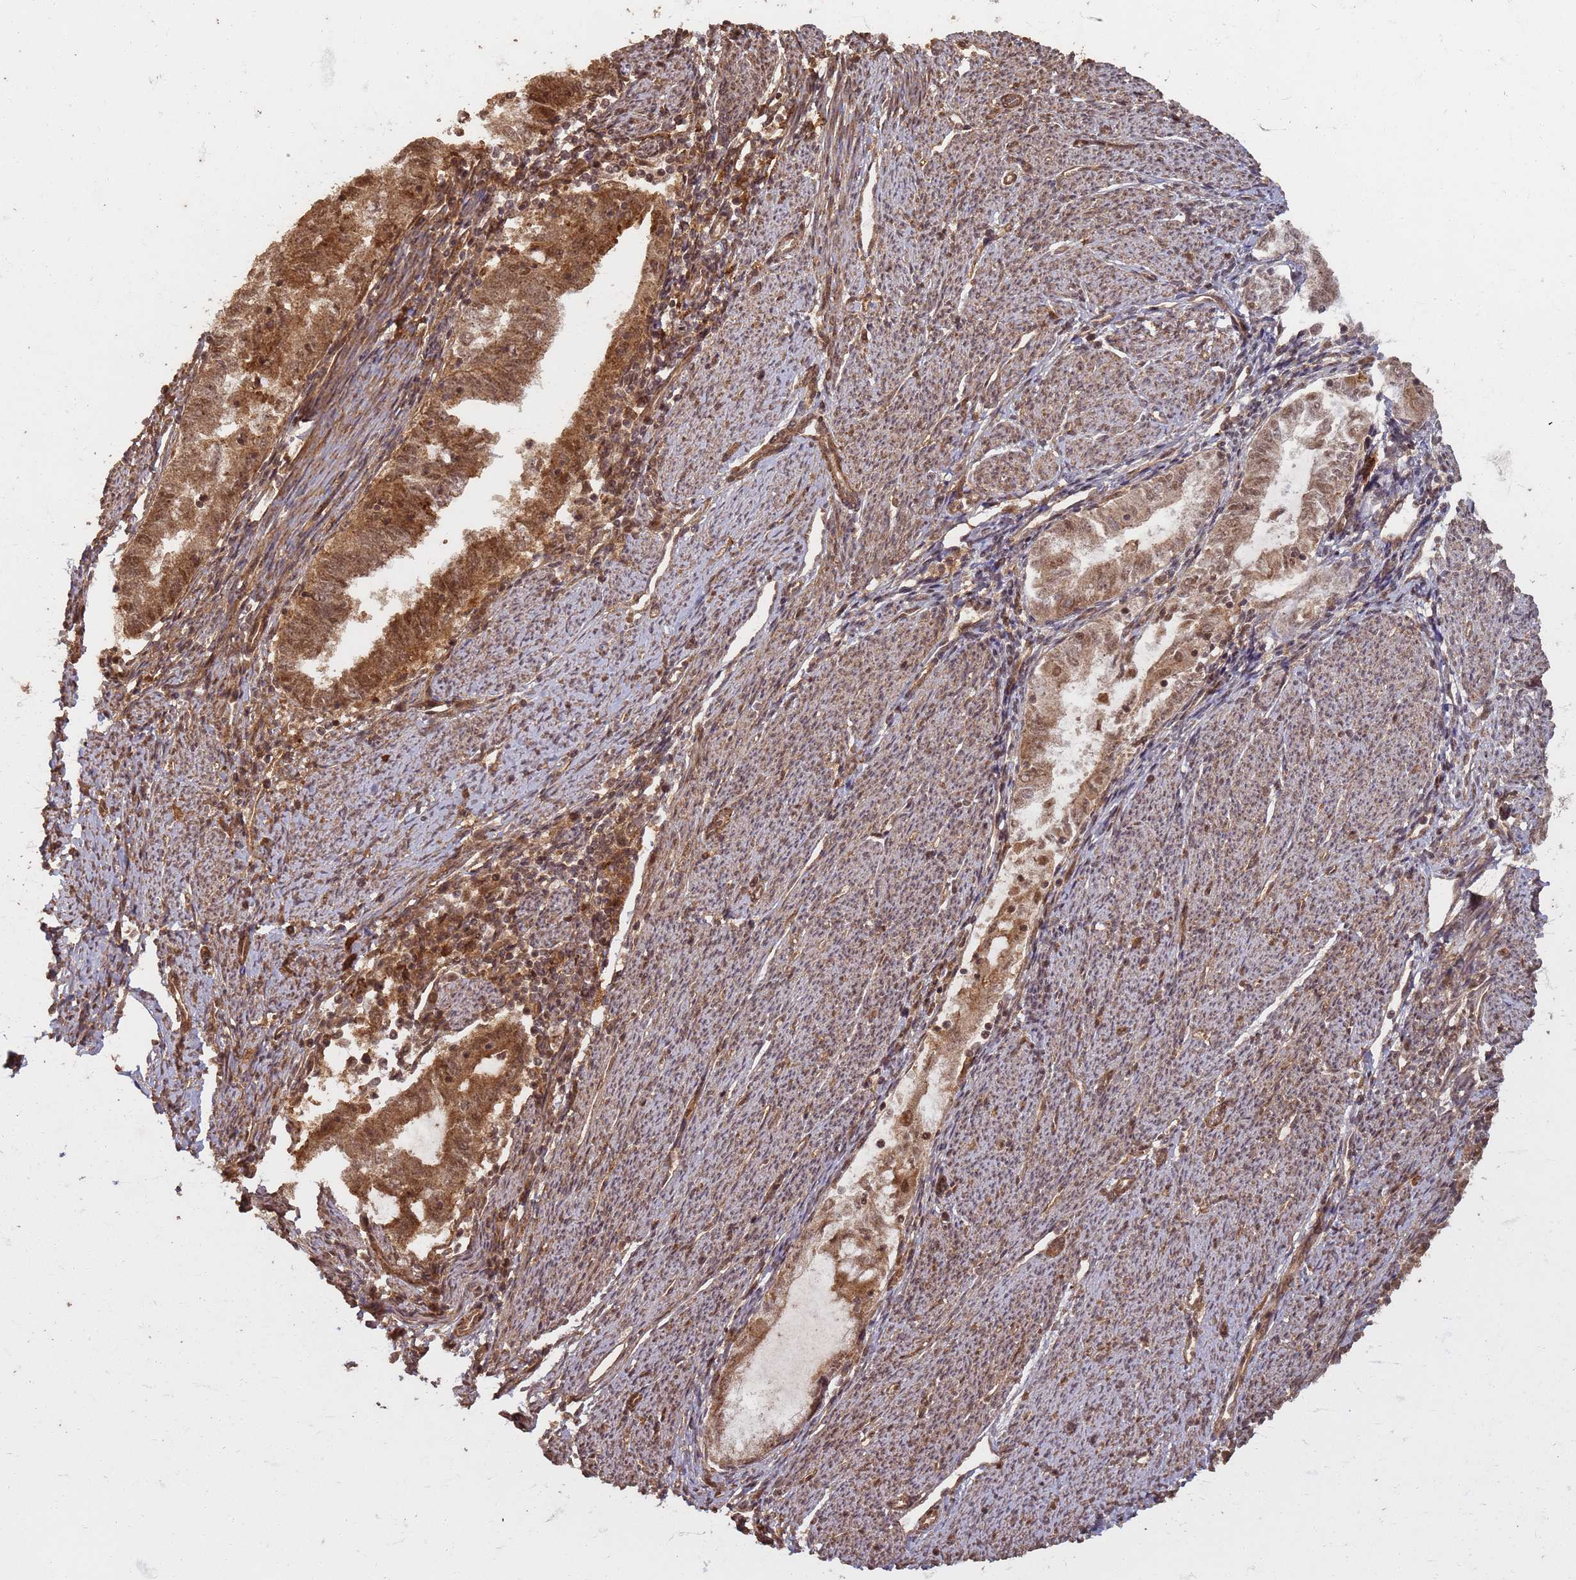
{"staining": {"intensity": "moderate", "quantity": ">75%", "location": "cytoplasmic/membranous,nuclear"}, "tissue": "endometrial cancer", "cell_type": "Tumor cells", "image_type": "cancer", "snomed": [{"axis": "morphology", "description": "Adenocarcinoma, NOS"}, {"axis": "topography", "description": "Endometrium"}], "caption": "Immunohistochemistry (IHC) staining of endometrial cancer, which demonstrates medium levels of moderate cytoplasmic/membranous and nuclear positivity in approximately >75% of tumor cells indicating moderate cytoplasmic/membranous and nuclear protein staining. The staining was performed using DAB (3,3'-diaminobenzidine) (brown) for protein detection and nuclei were counterstained in hematoxylin (blue).", "gene": "KIF26A", "patient": {"sex": "female", "age": 79}}